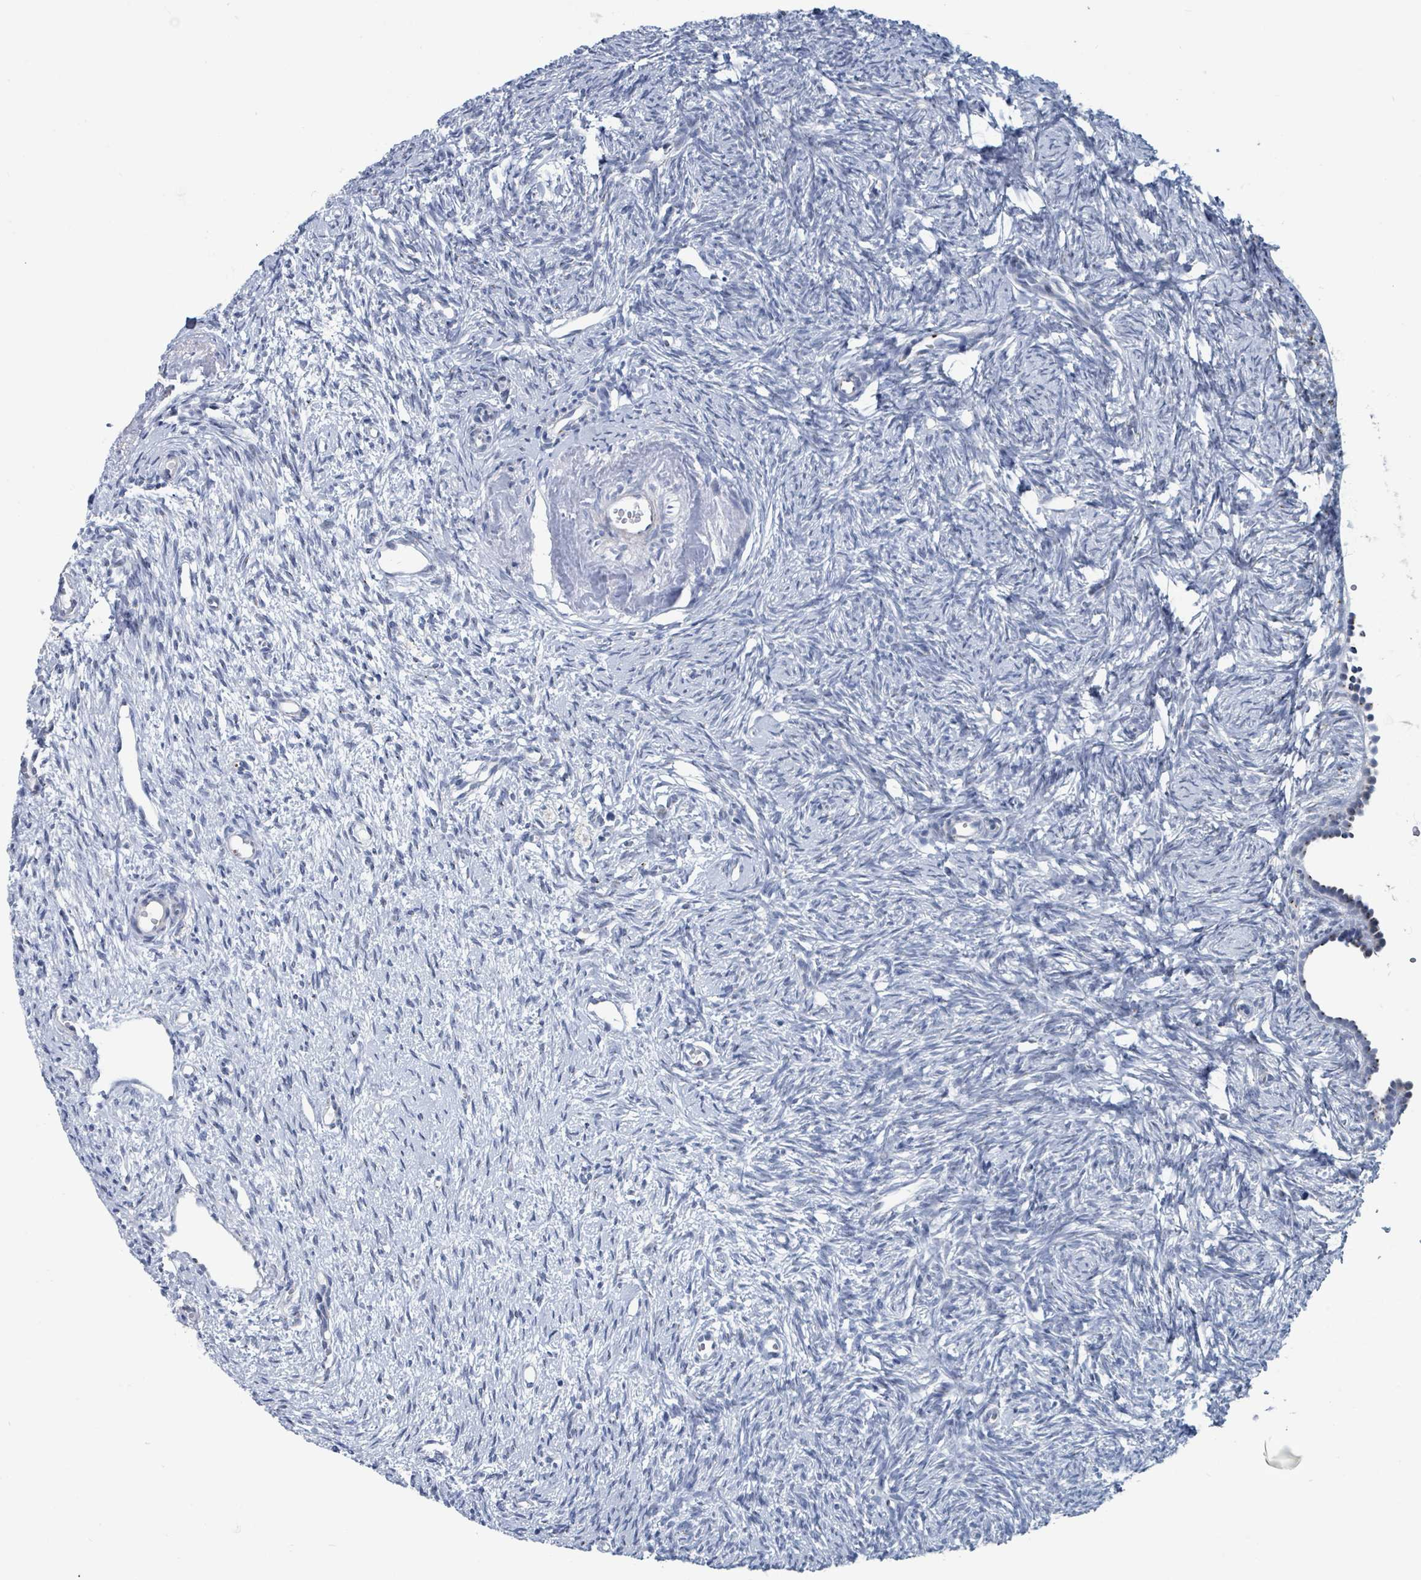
{"staining": {"intensity": "negative", "quantity": "none", "location": "none"}, "tissue": "ovary", "cell_type": "Ovarian stroma cells", "image_type": "normal", "snomed": [{"axis": "morphology", "description": "Normal tissue, NOS"}, {"axis": "topography", "description": "Ovary"}], "caption": "An image of human ovary is negative for staining in ovarian stroma cells. (DAB (3,3'-diaminobenzidine) IHC visualized using brightfield microscopy, high magnification).", "gene": "DCAF5", "patient": {"sex": "female", "age": 51}}